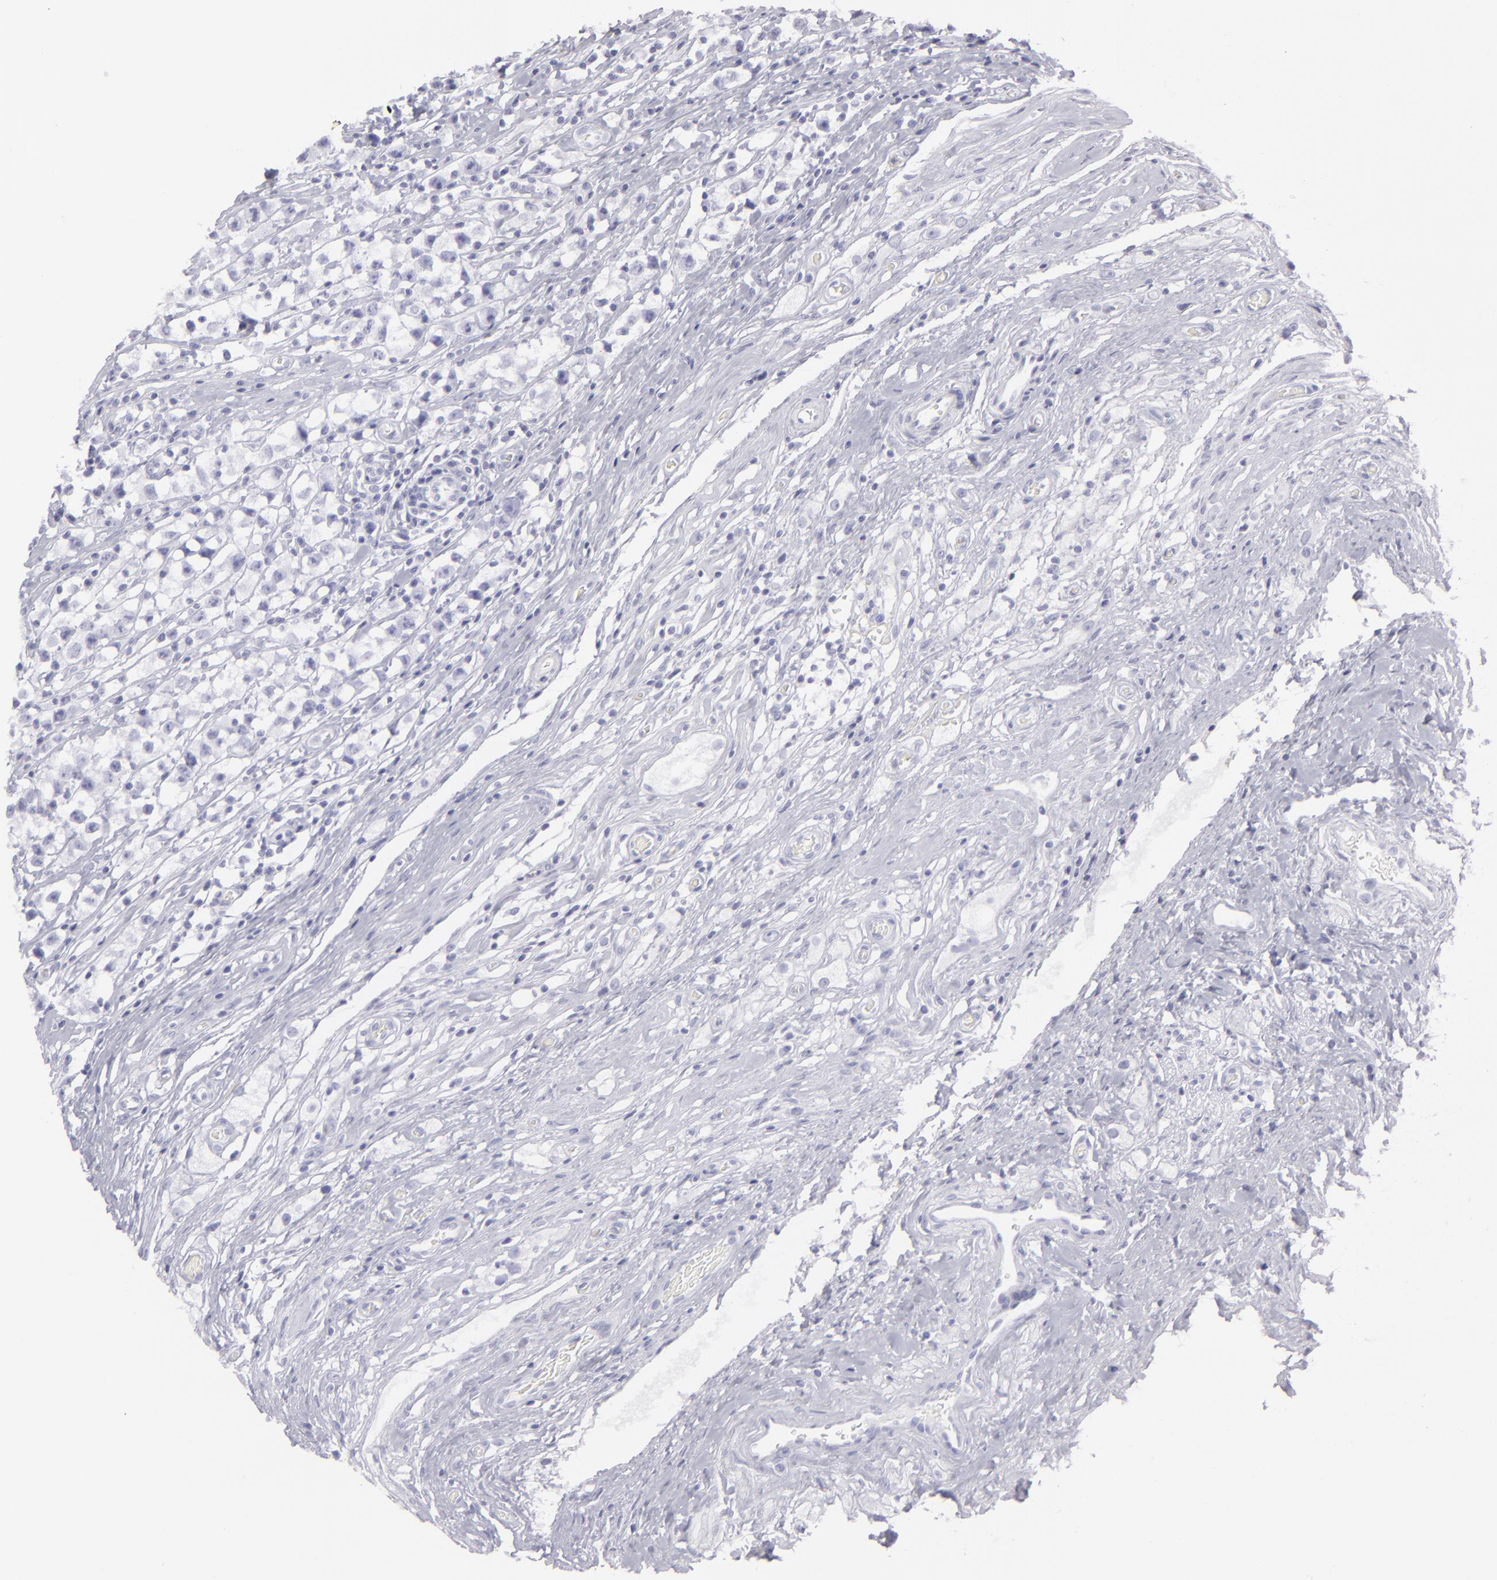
{"staining": {"intensity": "negative", "quantity": "none", "location": "none"}, "tissue": "testis cancer", "cell_type": "Tumor cells", "image_type": "cancer", "snomed": [{"axis": "morphology", "description": "Seminoma, NOS"}, {"axis": "topography", "description": "Testis"}], "caption": "Immunohistochemical staining of human testis cancer exhibits no significant positivity in tumor cells.", "gene": "FLG", "patient": {"sex": "male", "age": 35}}